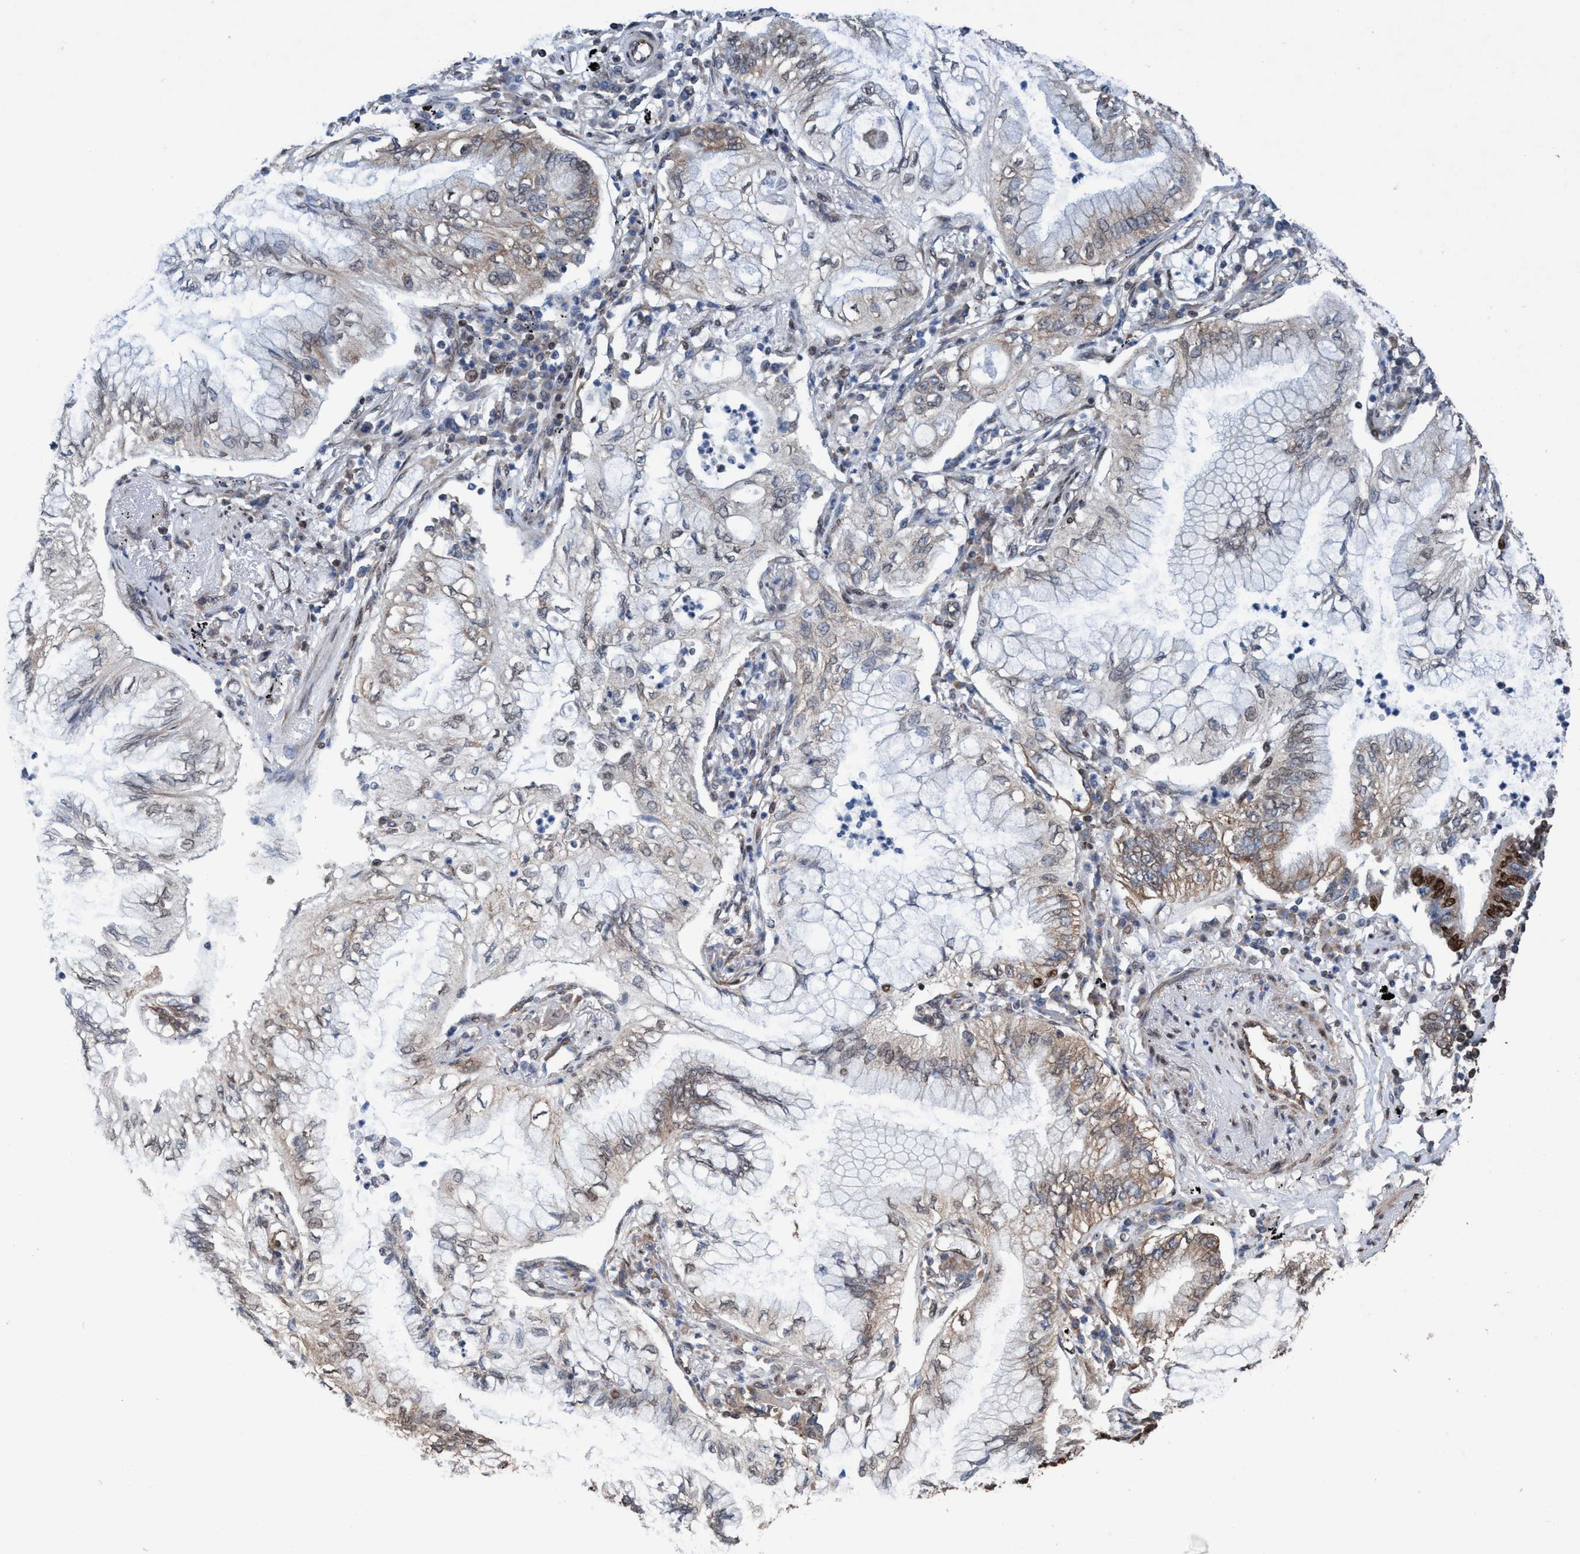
{"staining": {"intensity": "weak", "quantity": "25%-75%", "location": "cytoplasmic/membranous"}, "tissue": "lung cancer", "cell_type": "Tumor cells", "image_type": "cancer", "snomed": [{"axis": "morphology", "description": "Normal tissue, NOS"}, {"axis": "morphology", "description": "Adenocarcinoma, NOS"}, {"axis": "topography", "description": "Bronchus"}, {"axis": "topography", "description": "Lung"}], "caption": "A photomicrograph of lung cancer stained for a protein displays weak cytoplasmic/membranous brown staining in tumor cells.", "gene": "METAP2", "patient": {"sex": "female", "age": 70}}